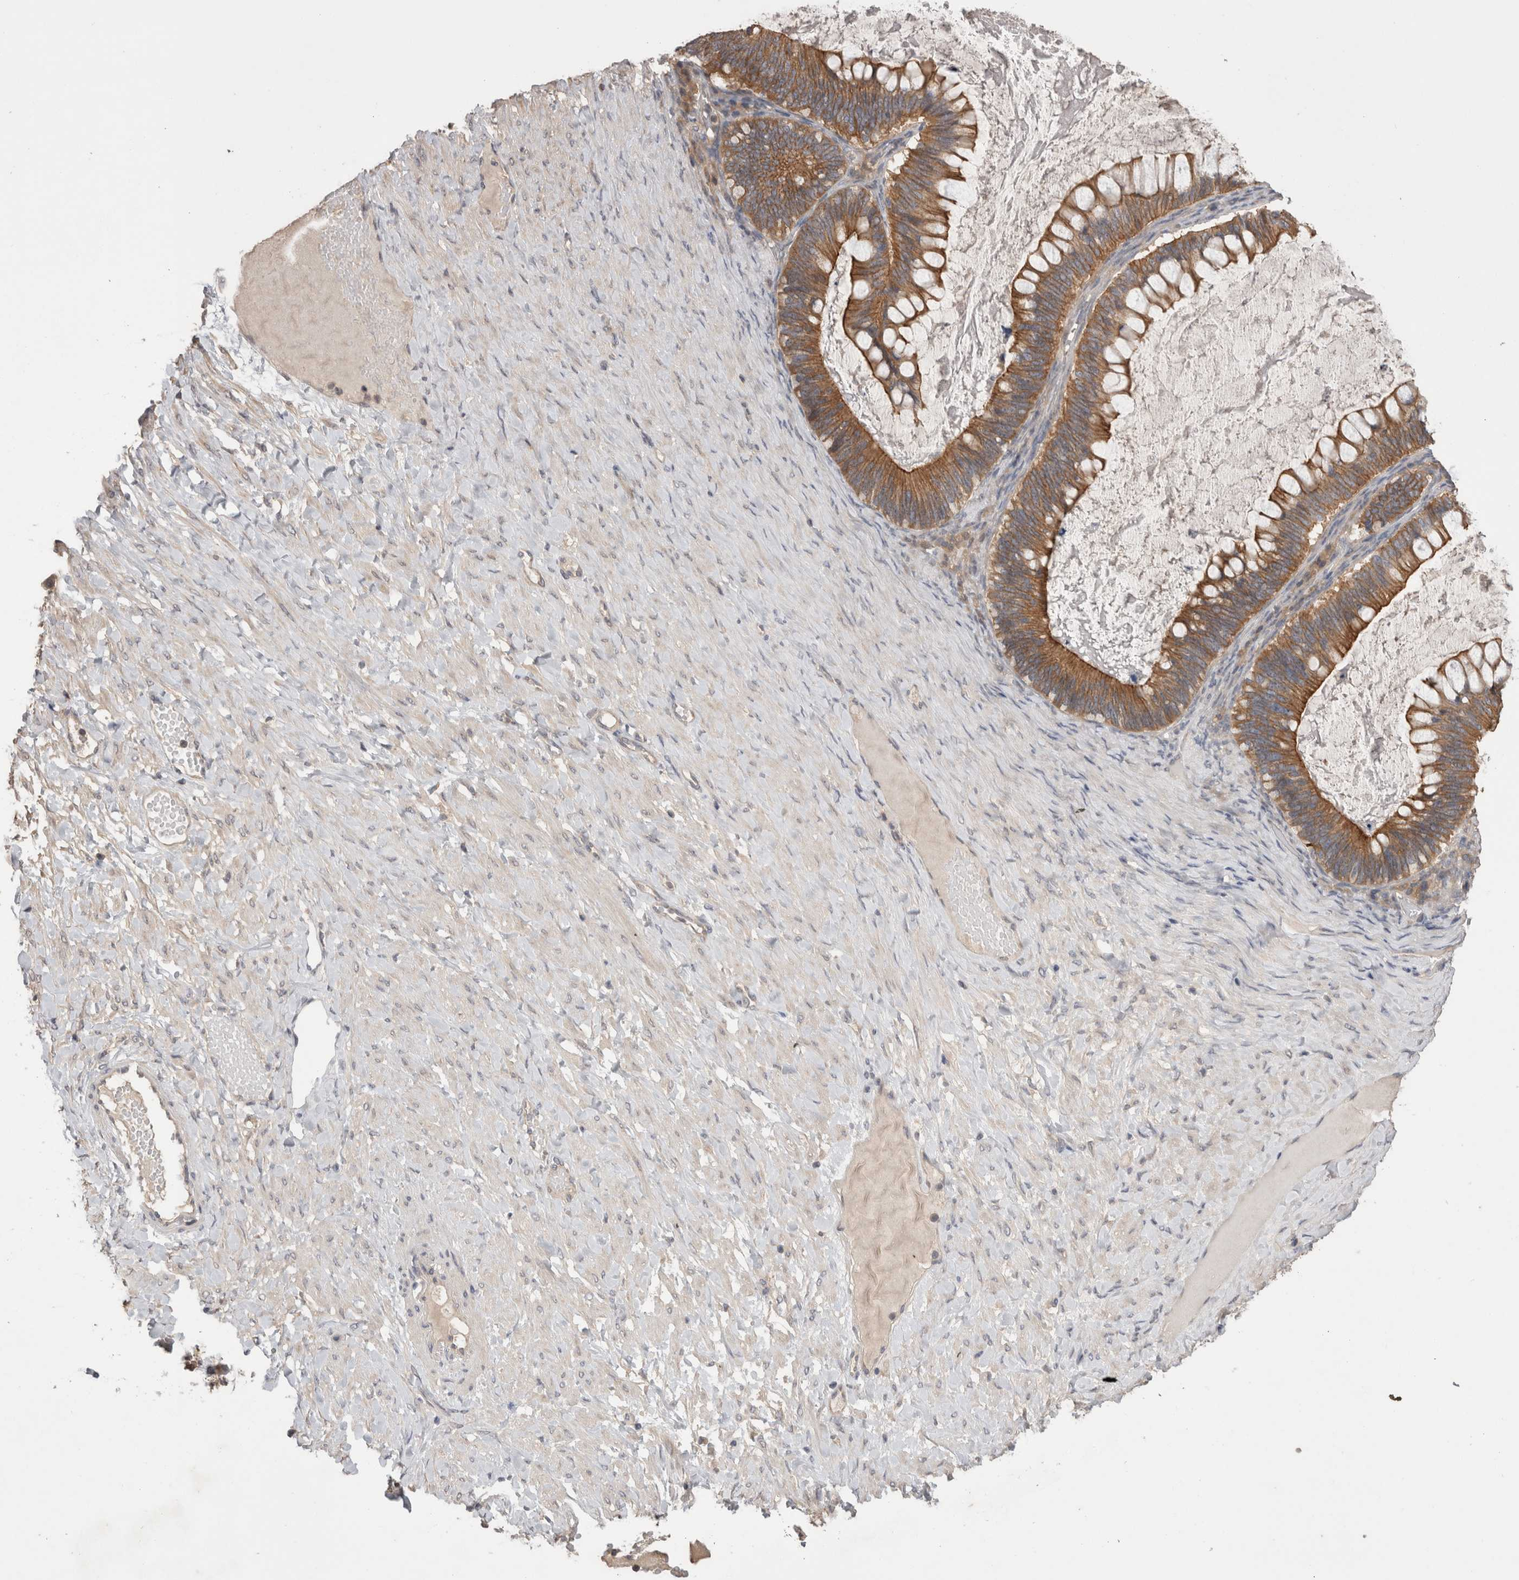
{"staining": {"intensity": "strong", "quantity": ">75%", "location": "cytoplasmic/membranous"}, "tissue": "ovarian cancer", "cell_type": "Tumor cells", "image_type": "cancer", "snomed": [{"axis": "morphology", "description": "Cystadenocarcinoma, mucinous, NOS"}, {"axis": "topography", "description": "Ovary"}], "caption": "Ovarian cancer (mucinous cystadenocarcinoma) stained for a protein (brown) displays strong cytoplasmic/membranous positive expression in about >75% of tumor cells.", "gene": "OTOR", "patient": {"sex": "female", "age": 61}}